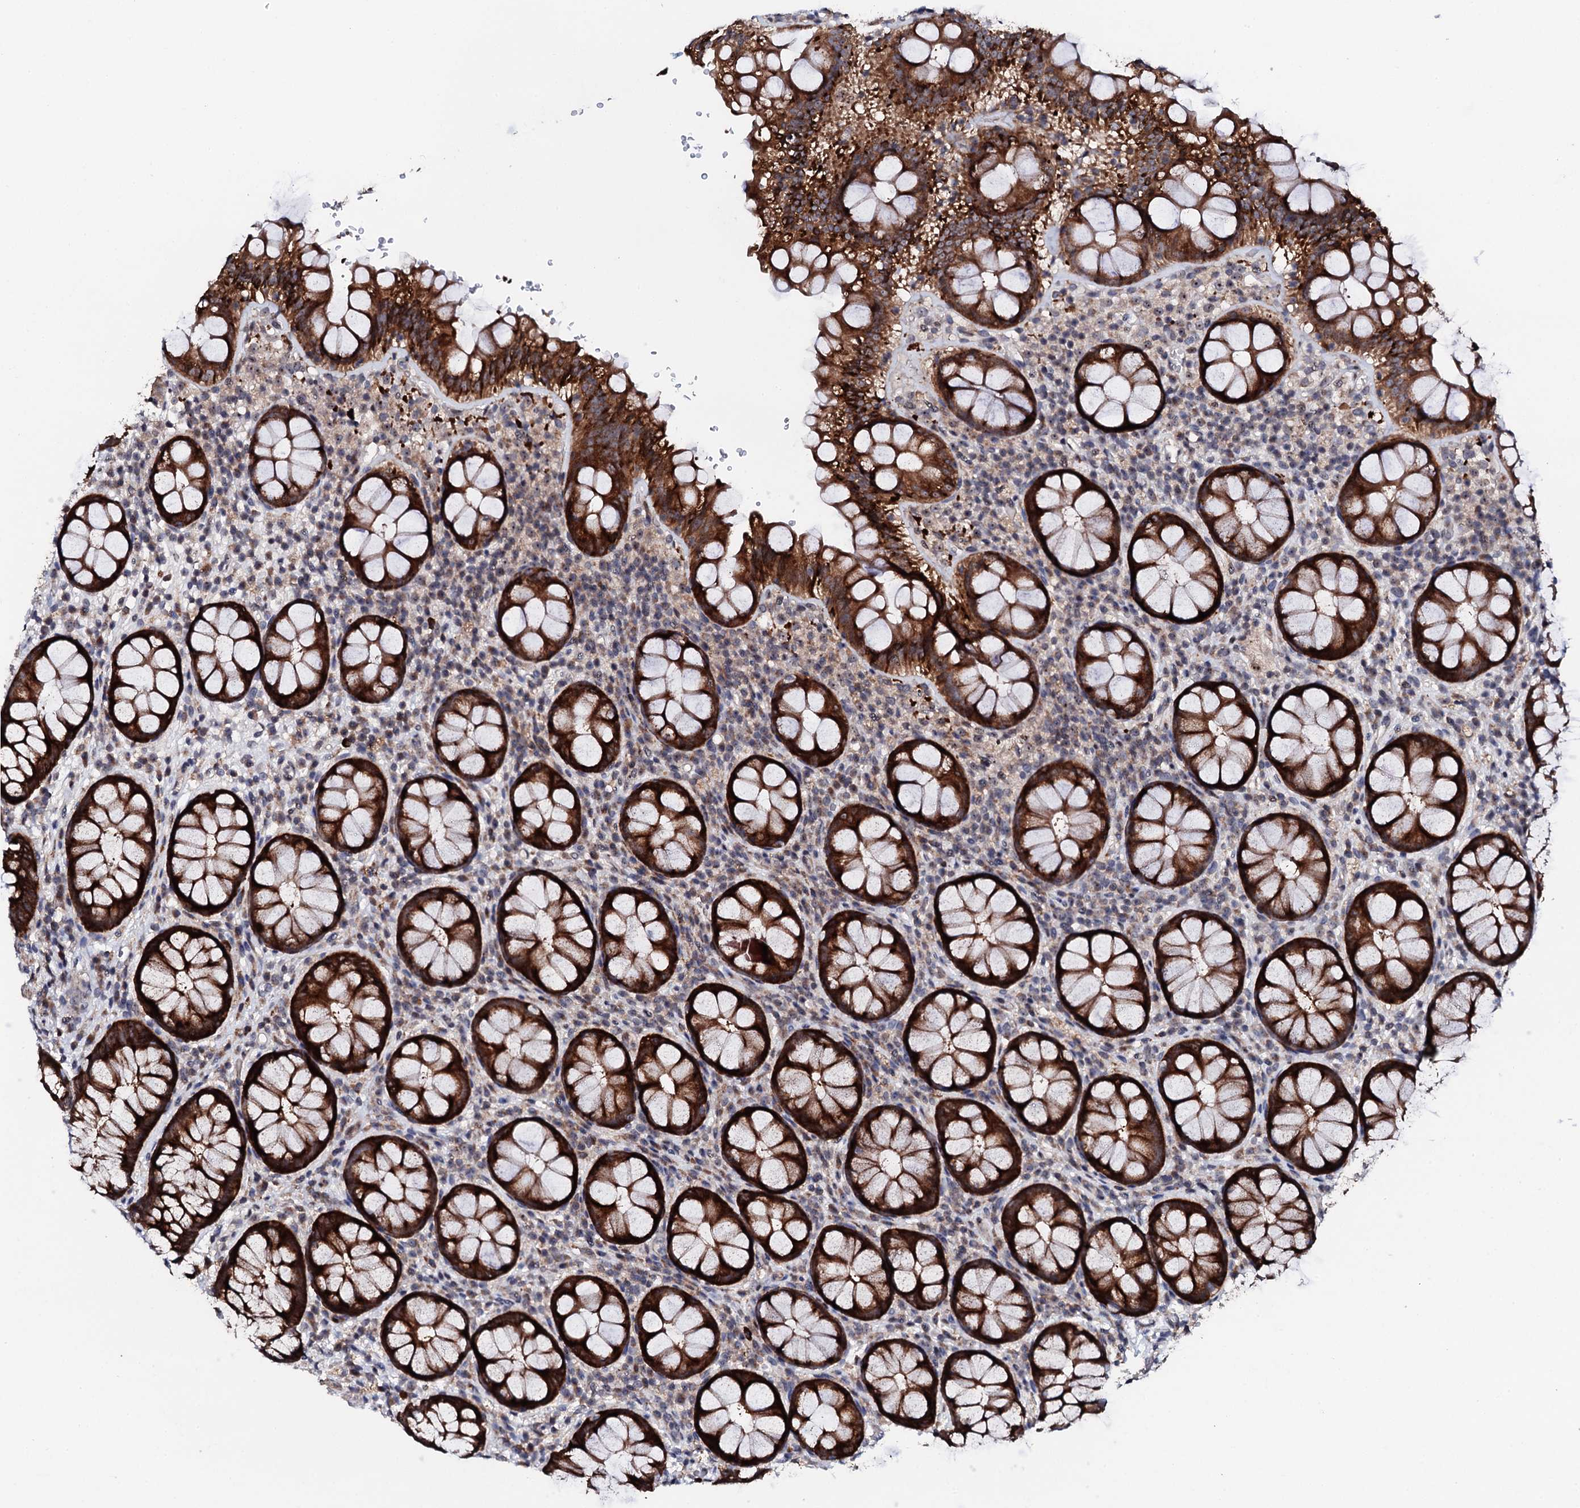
{"staining": {"intensity": "strong", "quantity": ">75%", "location": "cytoplasmic/membranous,nuclear"}, "tissue": "rectum", "cell_type": "Glandular cells", "image_type": "normal", "snomed": [{"axis": "morphology", "description": "Normal tissue, NOS"}, {"axis": "topography", "description": "Rectum"}], "caption": "Immunohistochemistry (IHC) of unremarkable rectum shows high levels of strong cytoplasmic/membranous,nuclear expression in about >75% of glandular cells. The staining is performed using DAB (3,3'-diaminobenzidine) brown chromogen to label protein expression. The nuclei are counter-stained blue using hematoxylin.", "gene": "GTPBP4", "patient": {"sex": "male", "age": 83}}